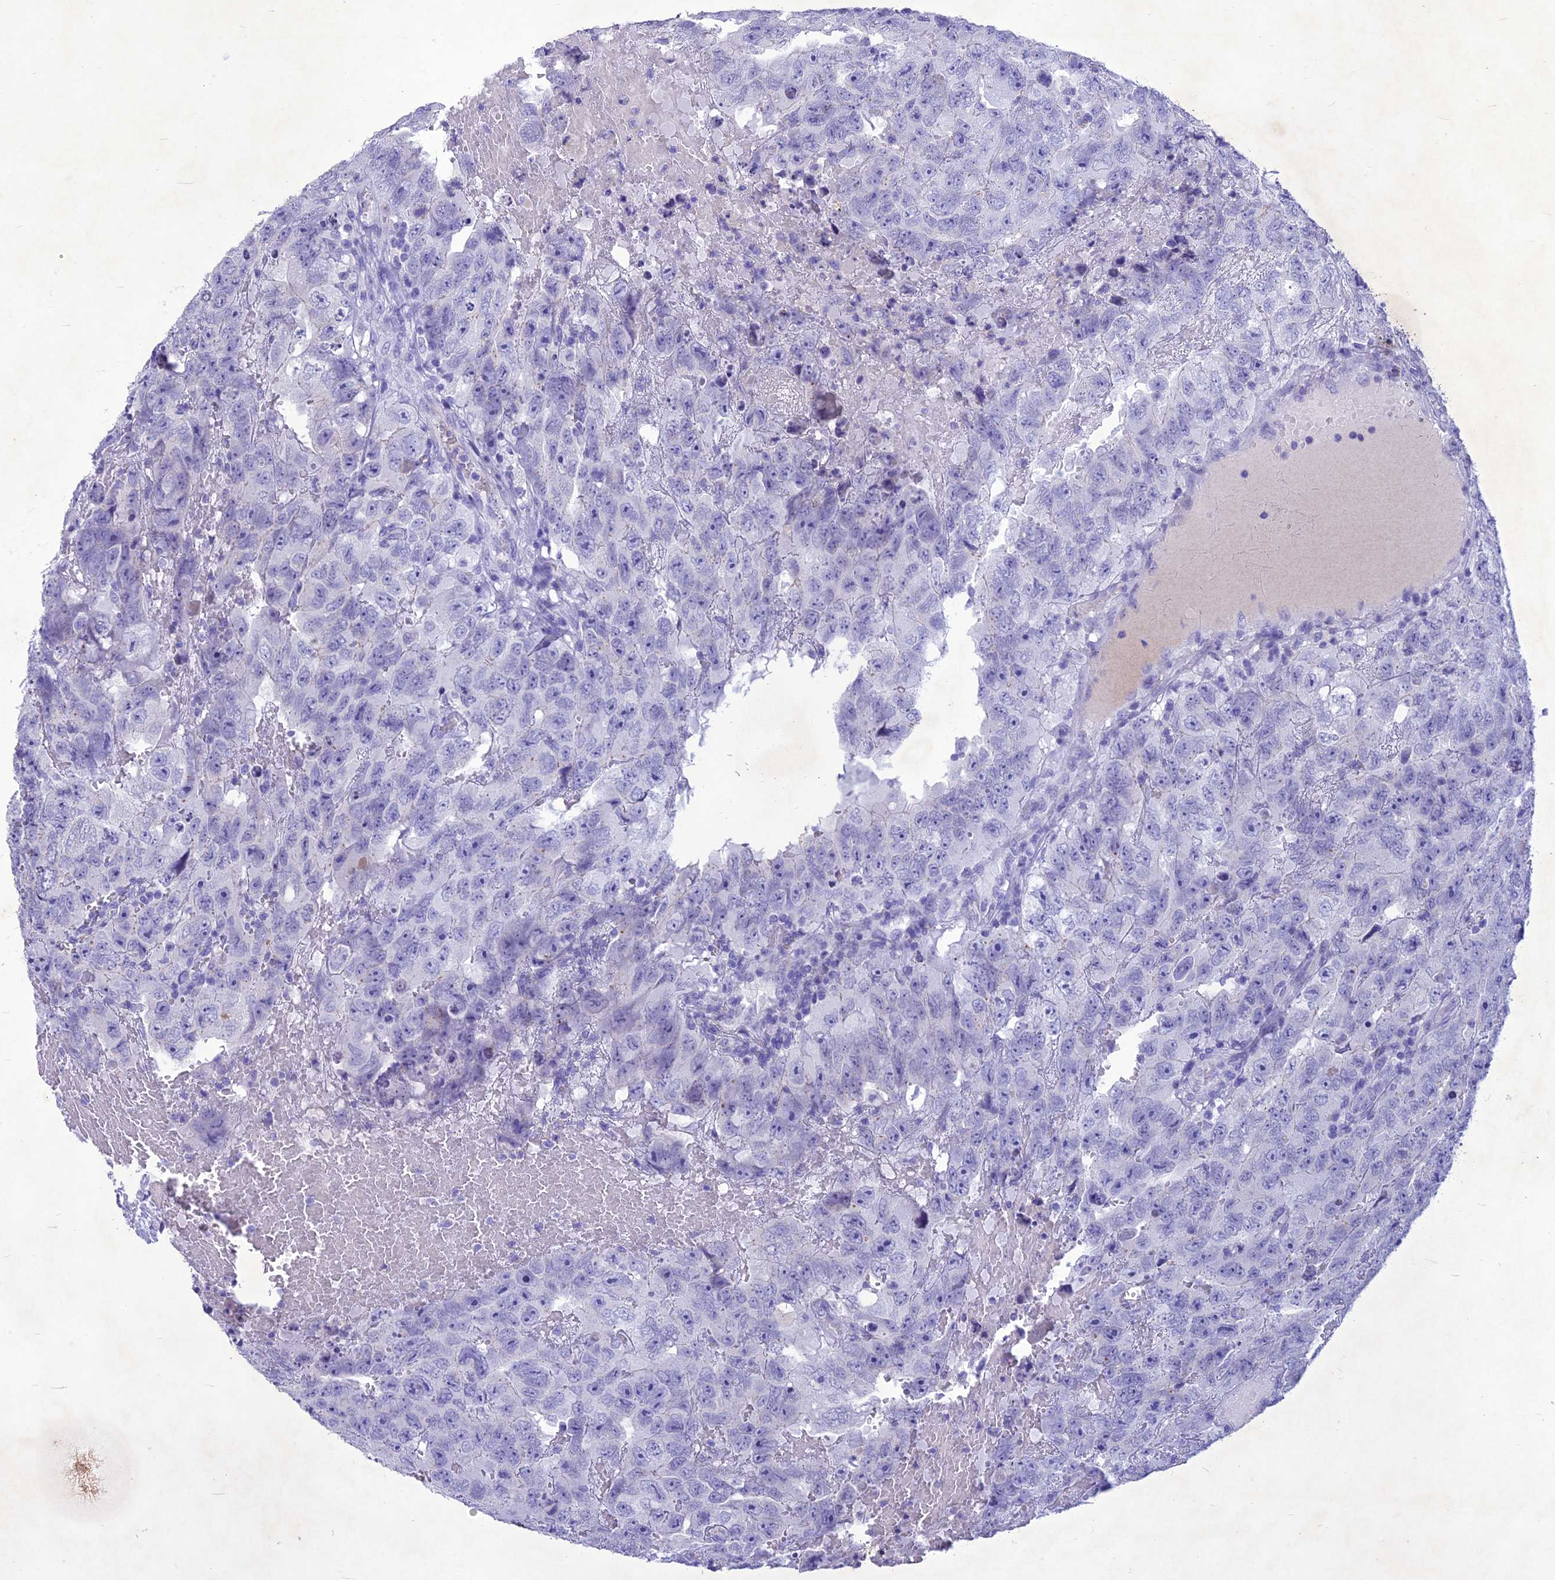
{"staining": {"intensity": "negative", "quantity": "none", "location": "none"}, "tissue": "testis cancer", "cell_type": "Tumor cells", "image_type": "cancer", "snomed": [{"axis": "morphology", "description": "Carcinoma, Embryonal, NOS"}, {"axis": "topography", "description": "Testis"}], "caption": "Immunohistochemistry (IHC) histopathology image of embryonal carcinoma (testis) stained for a protein (brown), which demonstrates no expression in tumor cells. (DAB immunohistochemistry, high magnification).", "gene": "IFT172", "patient": {"sex": "male", "age": 45}}